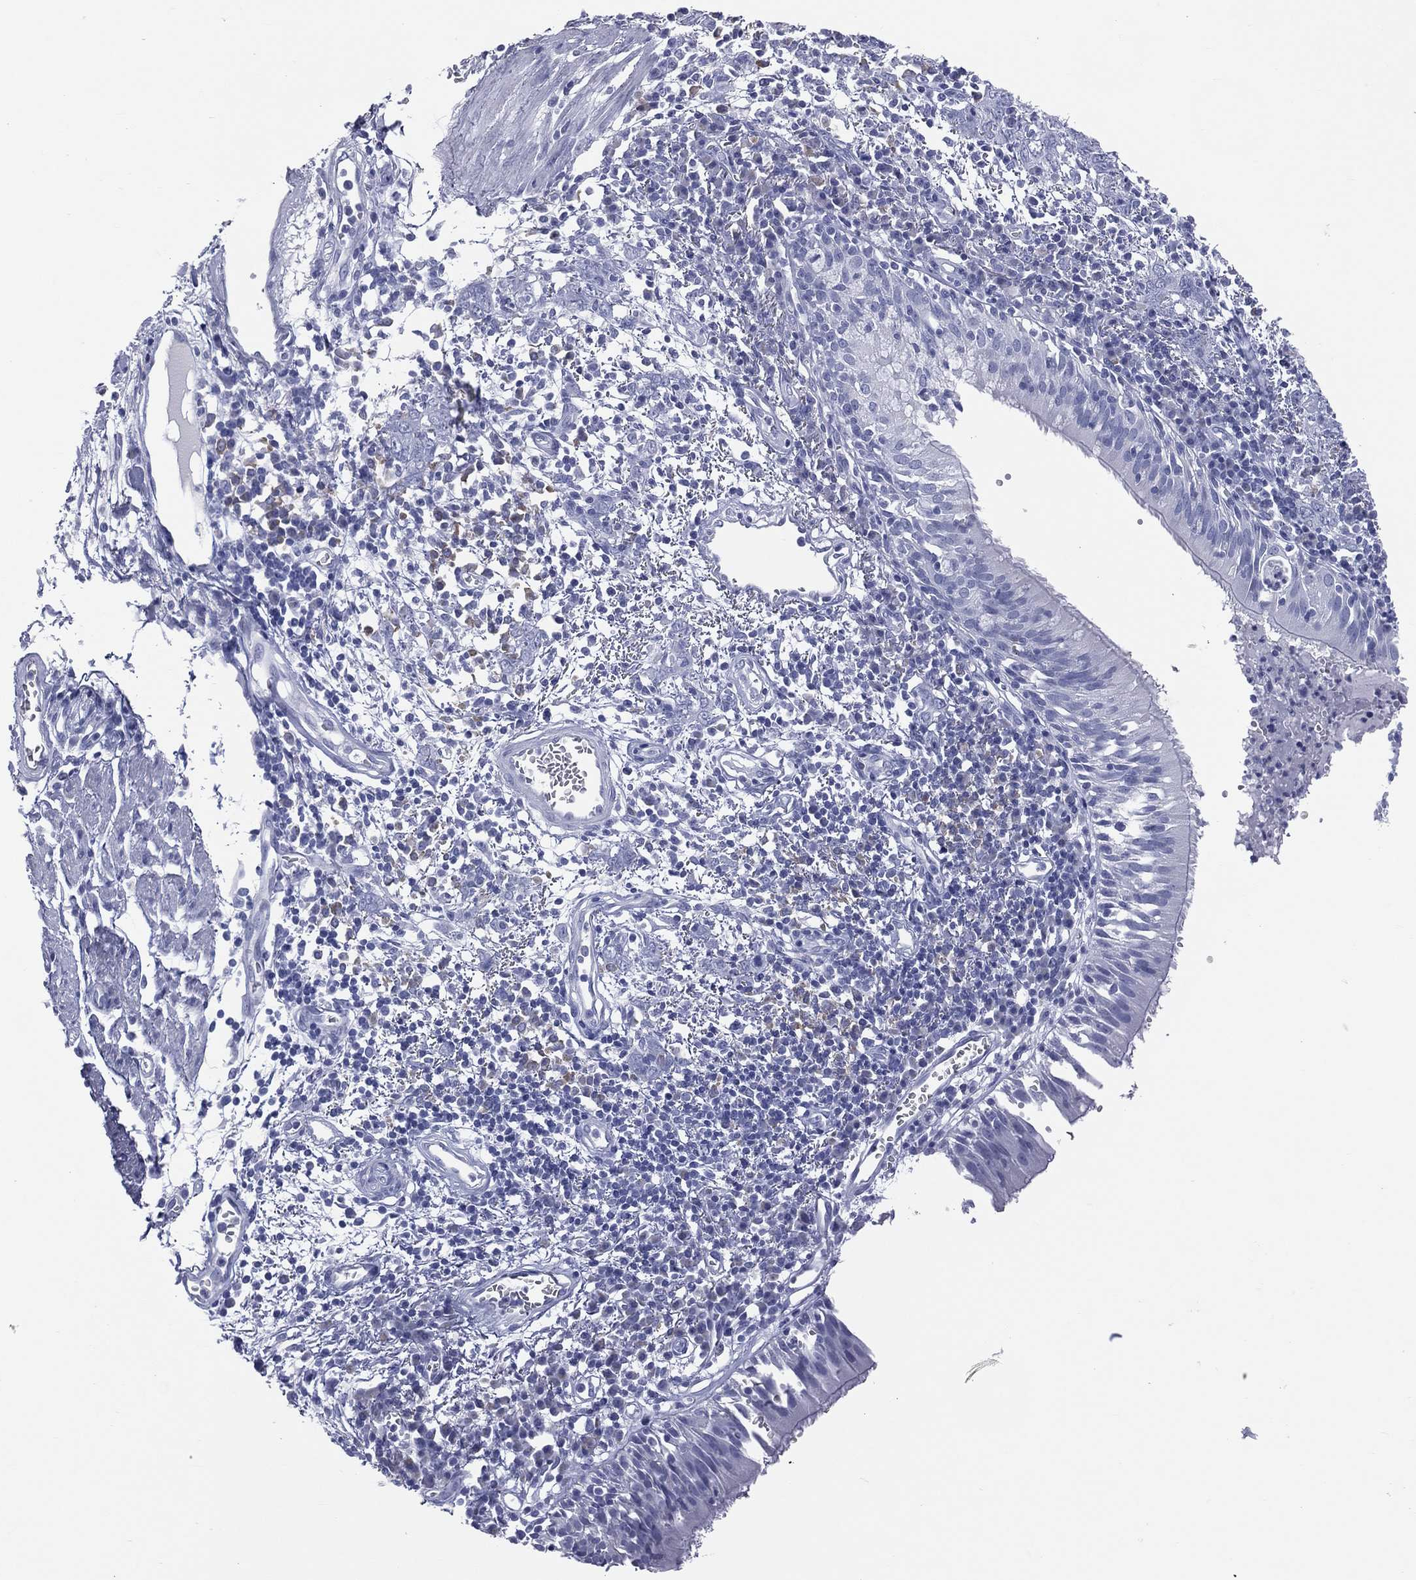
{"staining": {"intensity": "negative", "quantity": "none", "location": "none"}, "tissue": "bronchus", "cell_type": "Respiratory epithelial cells", "image_type": "normal", "snomed": [{"axis": "morphology", "description": "Normal tissue, NOS"}, {"axis": "morphology", "description": "Squamous cell carcinoma, NOS"}, {"axis": "topography", "description": "Cartilage tissue"}, {"axis": "topography", "description": "Bronchus"}, {"axis": "topography", "description": "Lung"}], "caption": "DAB (3,3'-diaminobenzidine) immunohistochemical staining of unremarkable bronchus displays no significant expression in respiratory epithelial cells.", "gene": "MLN", "patient": {"sex": "male", "age": 66}}